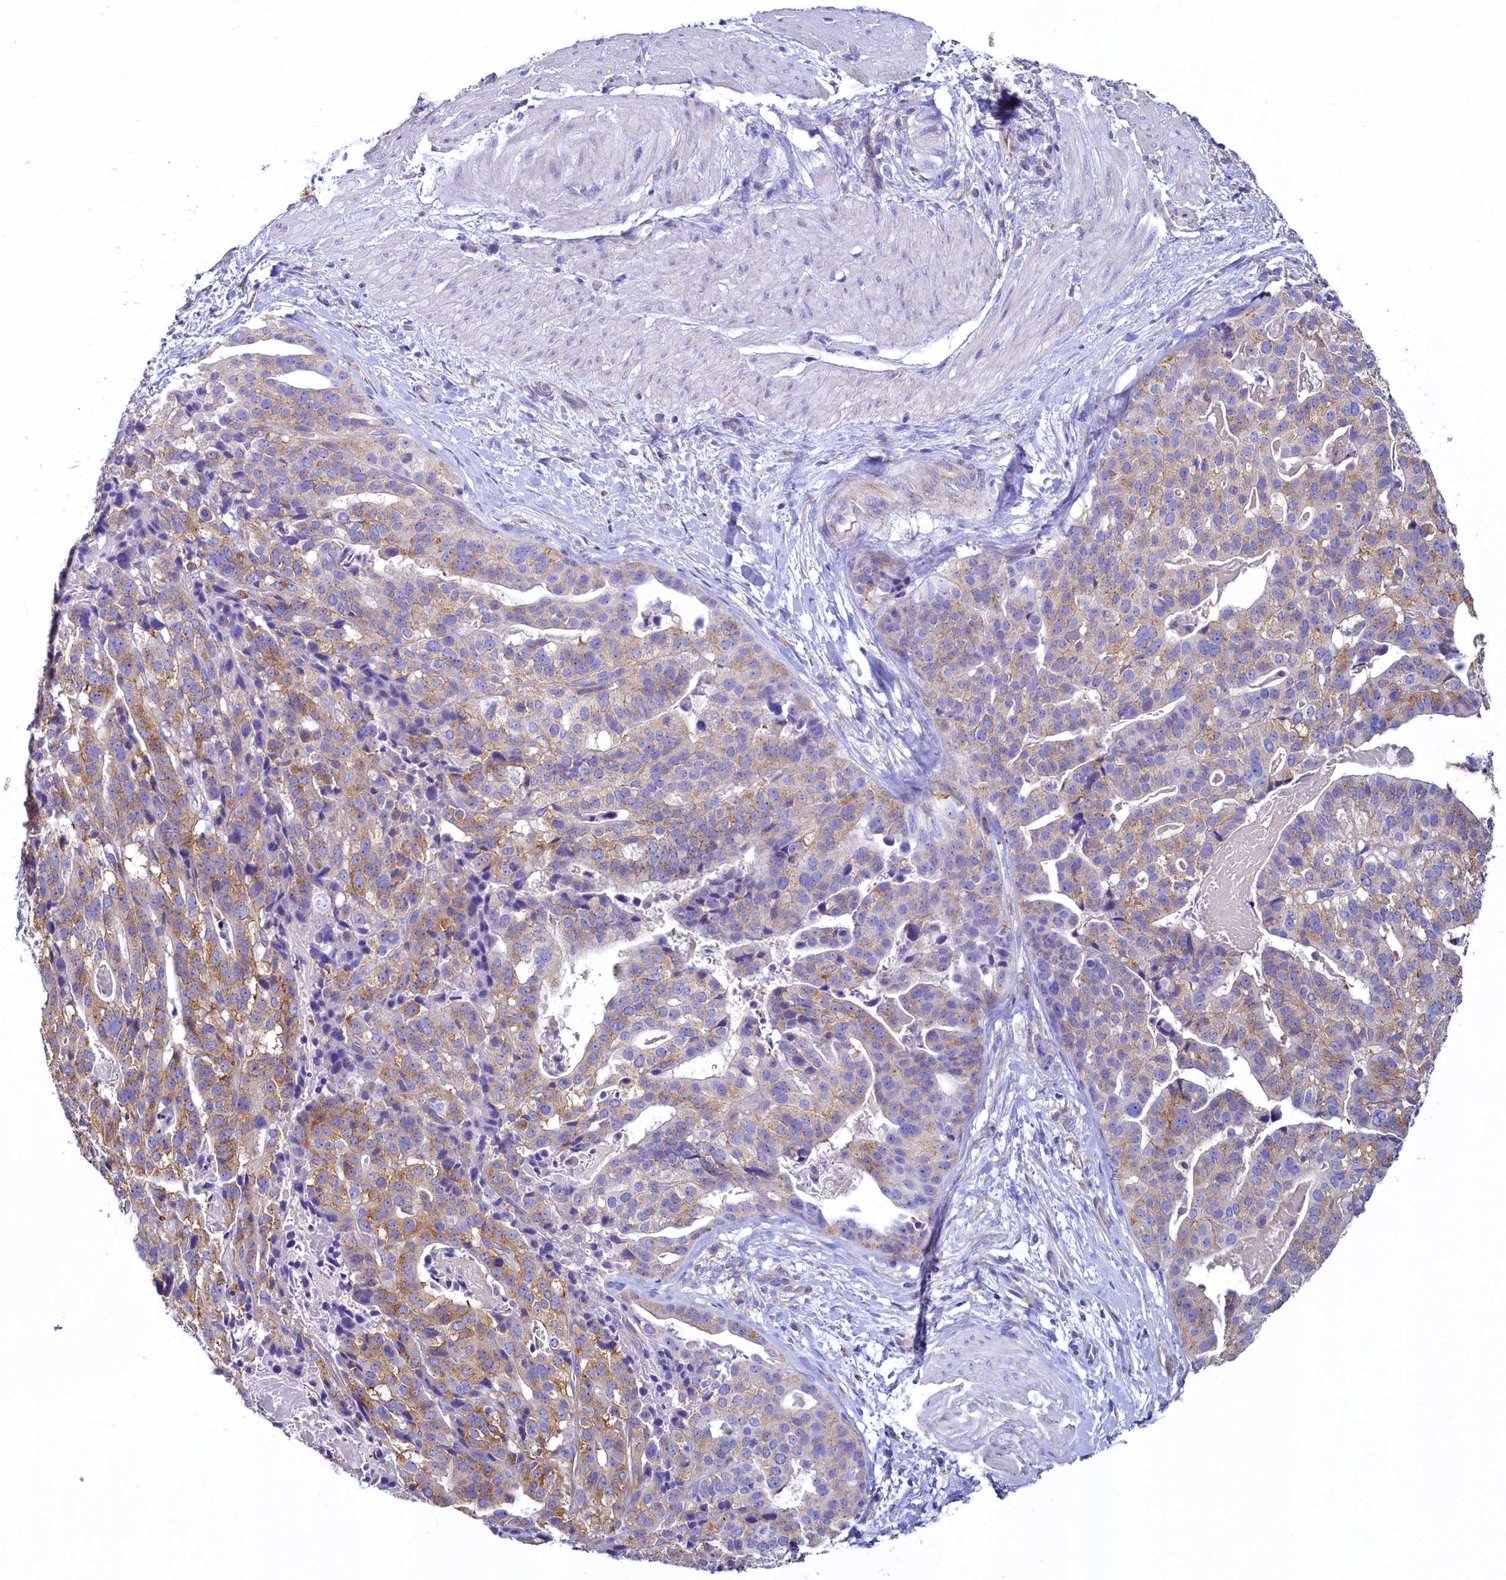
{"staining": {"intensity": "moderate", "quantity": "25%-75%", "location": "cytoplasmic/membranous"}, "tissue": "stomach cancer", "cell_type": "Tumor cells", "image_type": "cancer", "snomed": [{"axis": "morphology", "description": "Adenocarcinoma, NOS"}, {"axis": "topography", "description": "Stomach"}], "caption": "The photomicrograph reveals staining of stomach cancer (adenocarcinoma), revealing moderate cytoplasmic/membranous protein expression (brown color) within tumor cells.", "gene": "GPR21", "patient": {"sex": "male", "age": 48}}